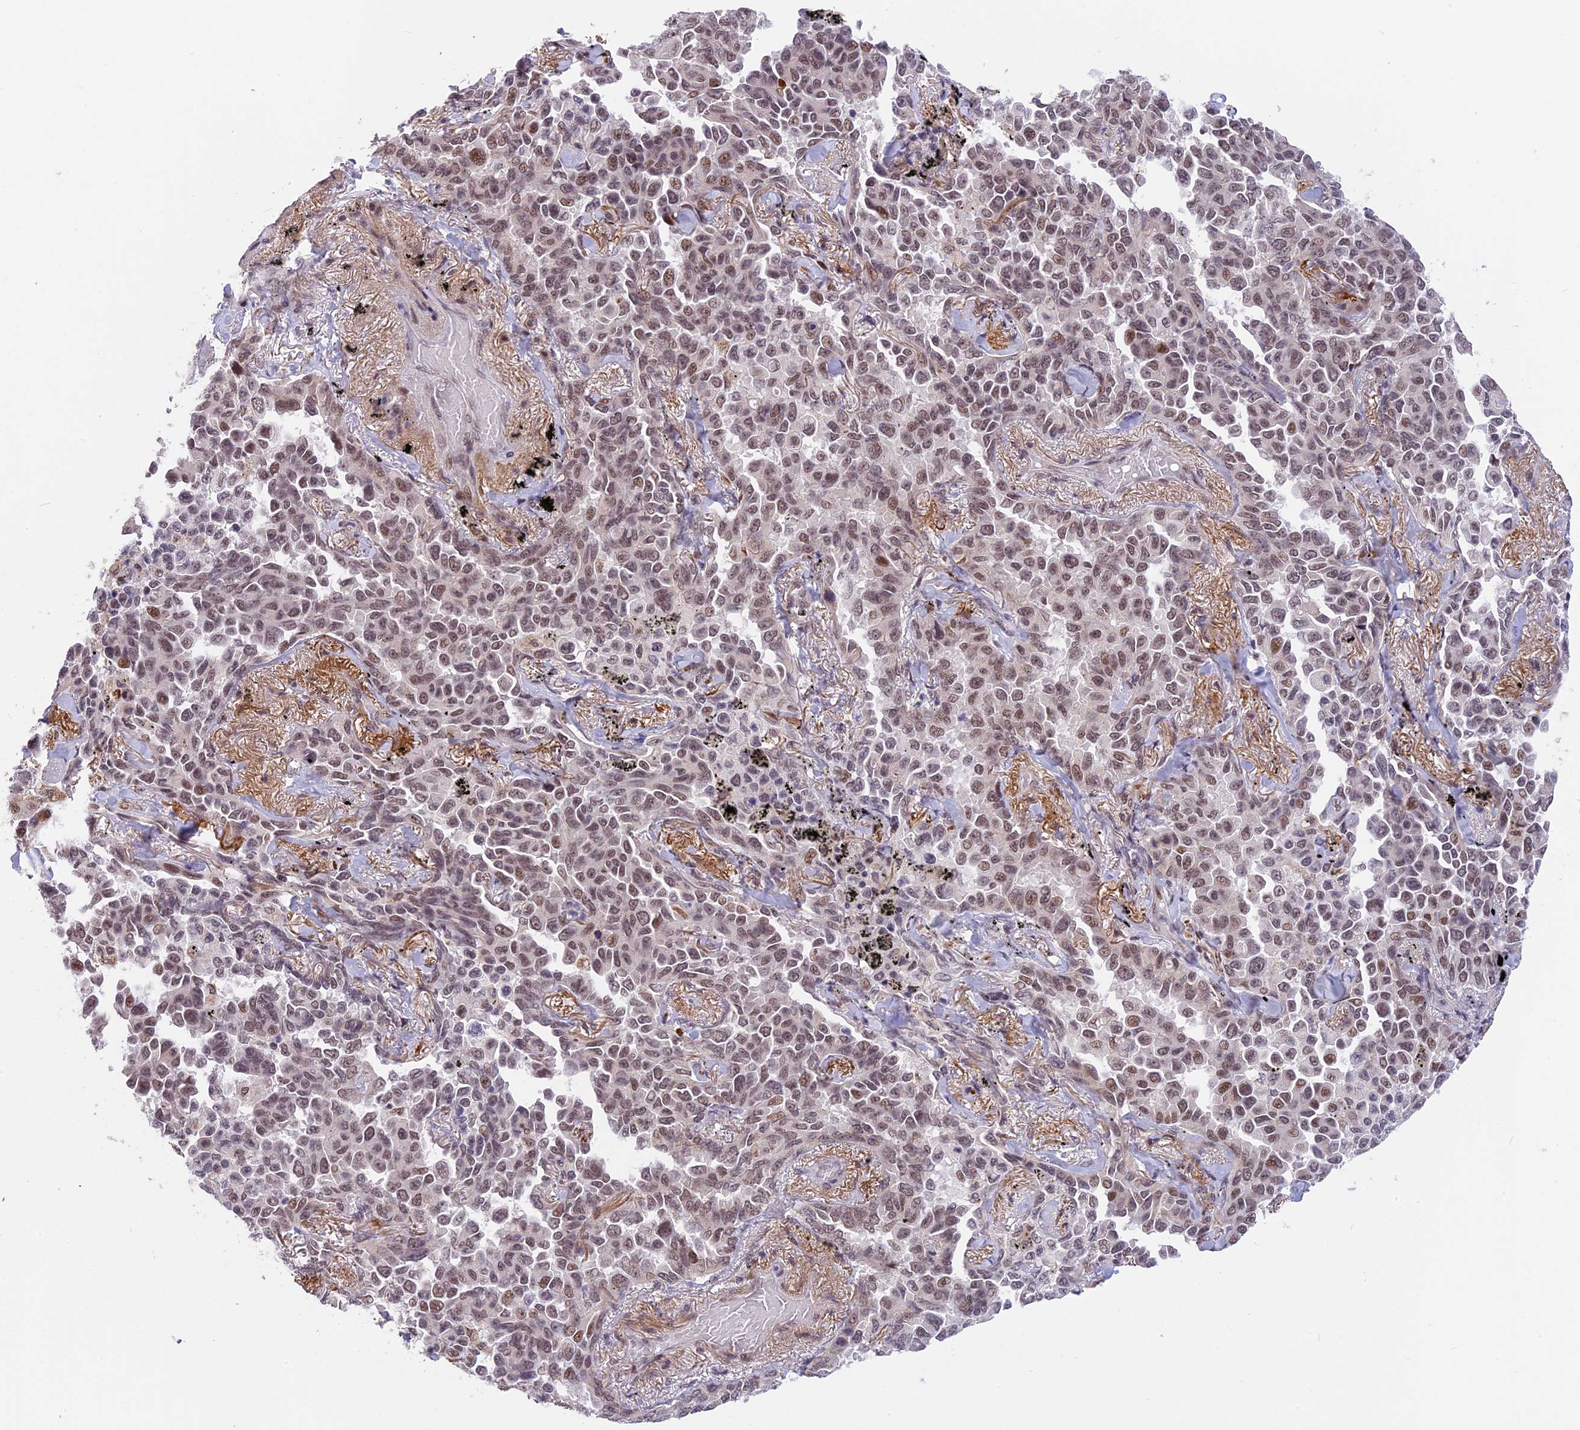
{"staining": {"intensity": "moderate", "quantity": ">75%", "location": "nuclear"}, "tissue": "lung cancer", "cell_type": "Tumor cells", "image_type": "cancer", "snomed": [{"axis": "morphology", "description": "Adenocarcinoma, NOS"}, {"axis": "topography", "description": "Lung"}], "caption": "A medium amount of moderate nuclear staining is appreciated in approximately >75% of tumor cells in lung adenocarcinoma tissue.", "gene": "POLR2C", "patient": {"sex": "female", "age": 67}}